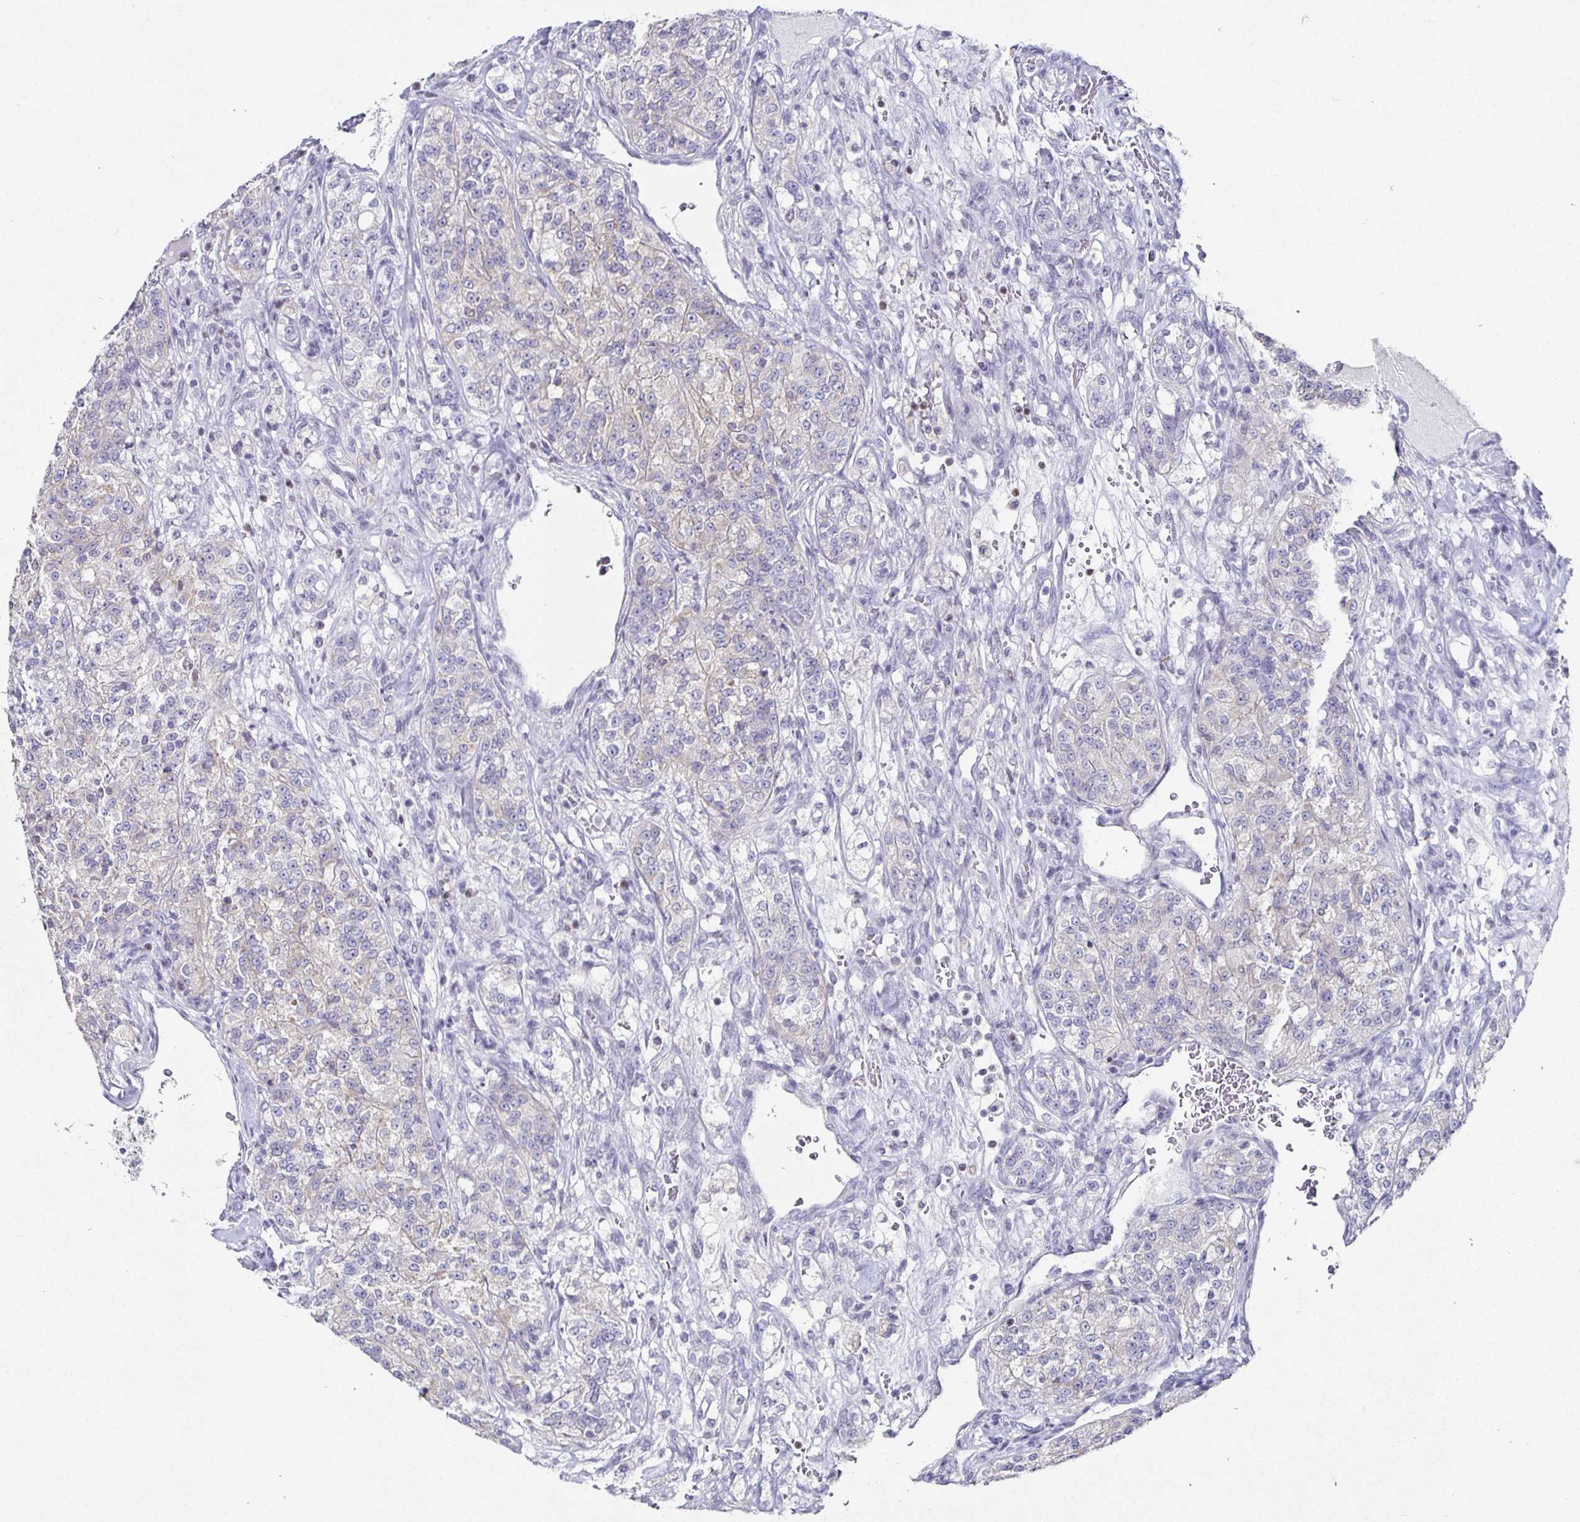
{"staining": {"intensity": "negative", "quantity": "none", "location": "none"}, "tissue": "renal cancer", "cell_type": "Tumor cells", "image_type": "cancer", "snomed": [{"axis": "morphology", "description": "Adenocarcinoma, NOS"}, {"axis": "topography", "description": "Kidney"}], "caption": "Immunohistochemistry (IHC) of adenocarcinoma (renal) demonstrates no expression in tumor cells.", "gene": "RUNX2", "patient": {"sex": "female", "age": 63}}